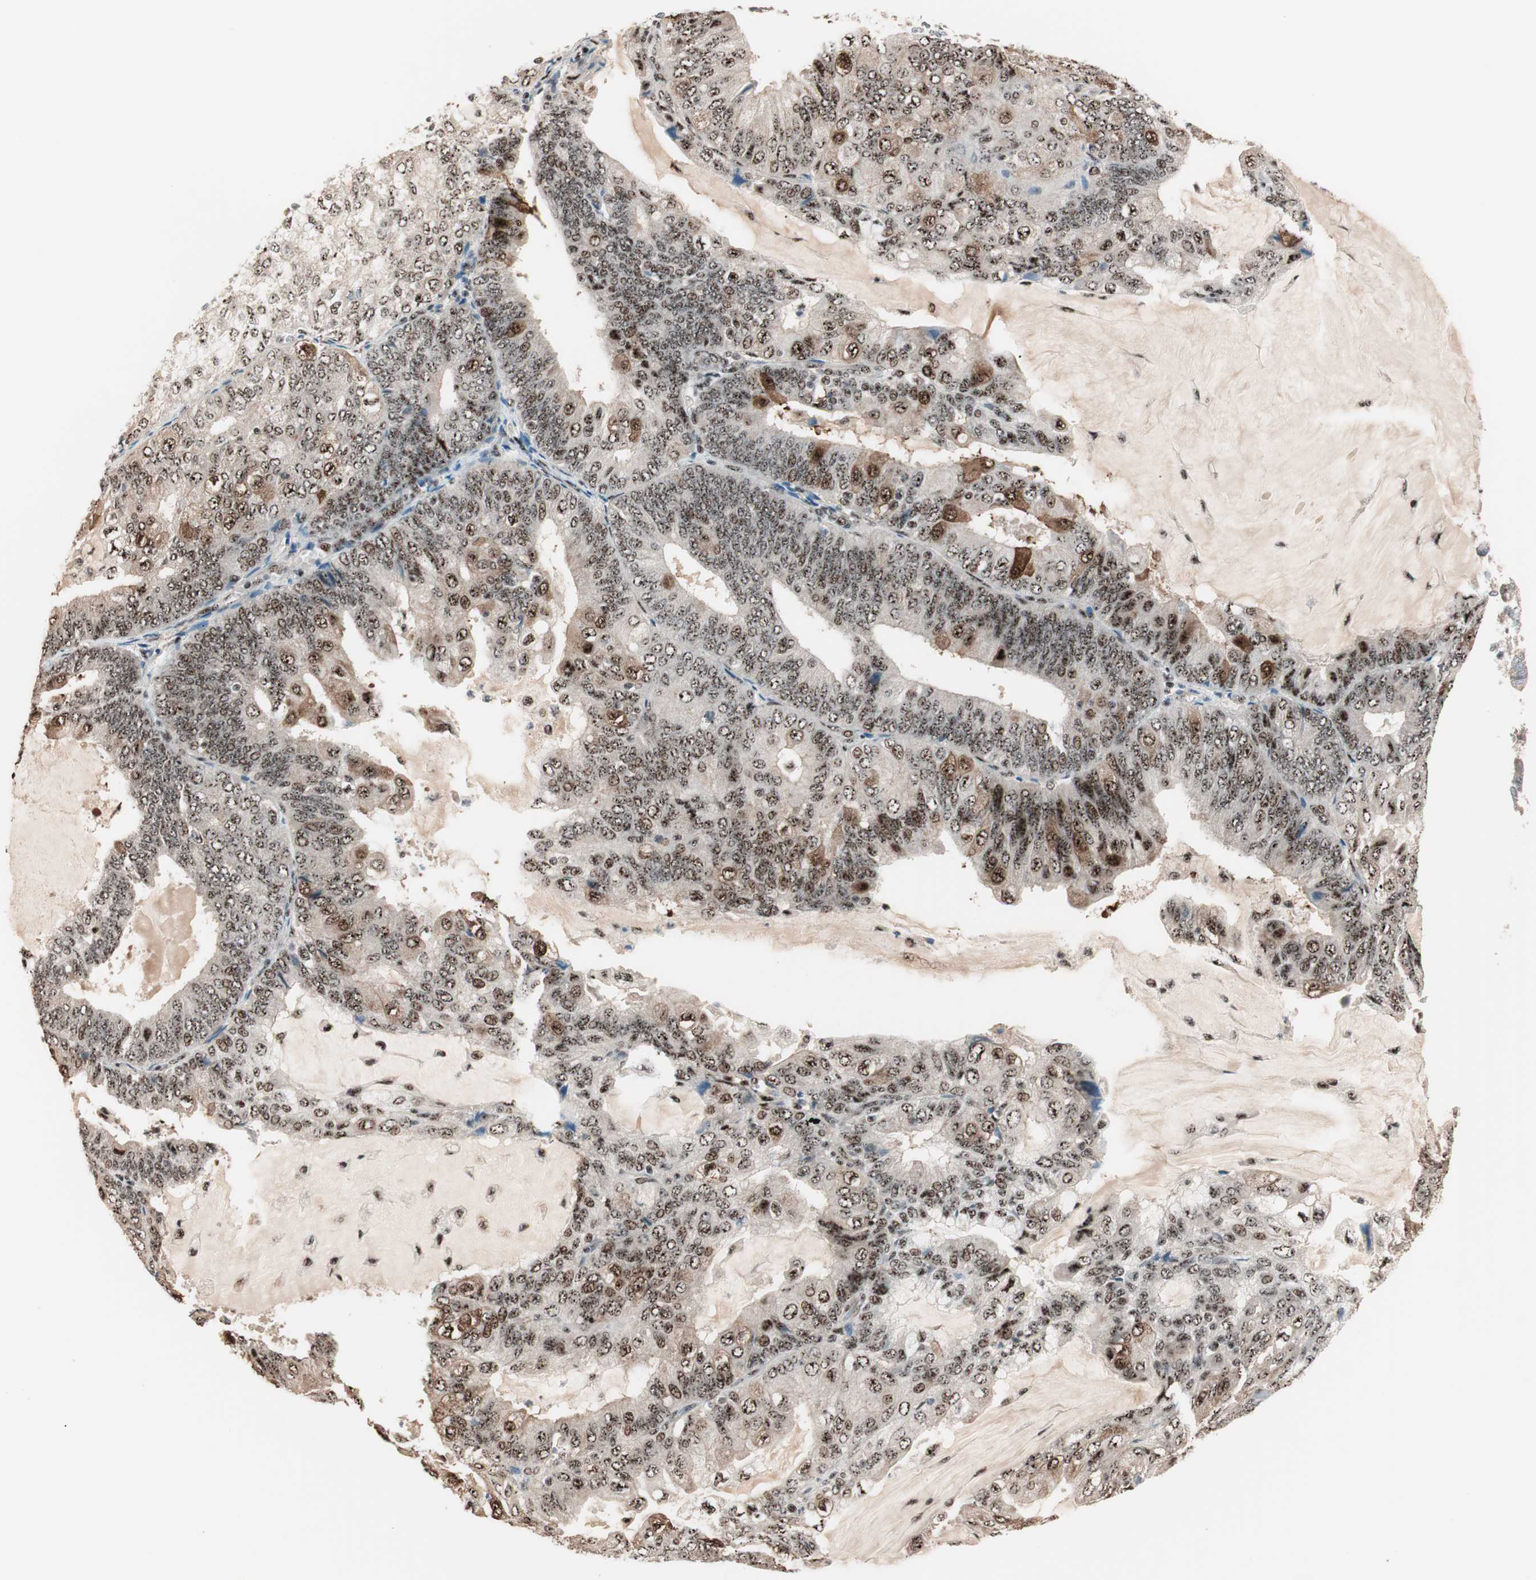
{"staining": {"intensity": "strong", "quantity": ">75%", "location": "nuclear"}, "tissue": "endometrial cancer", "cell_type": "Tumor cells", "image_type": "cancer", "snomed": [{"axis": "morphology", "description": "Adenocarcinoma, NOS"}, {"axis": "topography", "description": "Endometrium"}], "caption": "Endometrial cancer (adenocarcinoma) tissue displays strong nuclear staining in approximately >75% of tumor cells, visualized by immunohistochemistry. The protein of interest is stained brown, and the nuclei are stained in blue (DAB (3,3'-diaminobenzidine) IHC with brightfield microscopy, high magnification).", "gene": "NR5A2", "patient": {"sex": "female", "age": 81}}